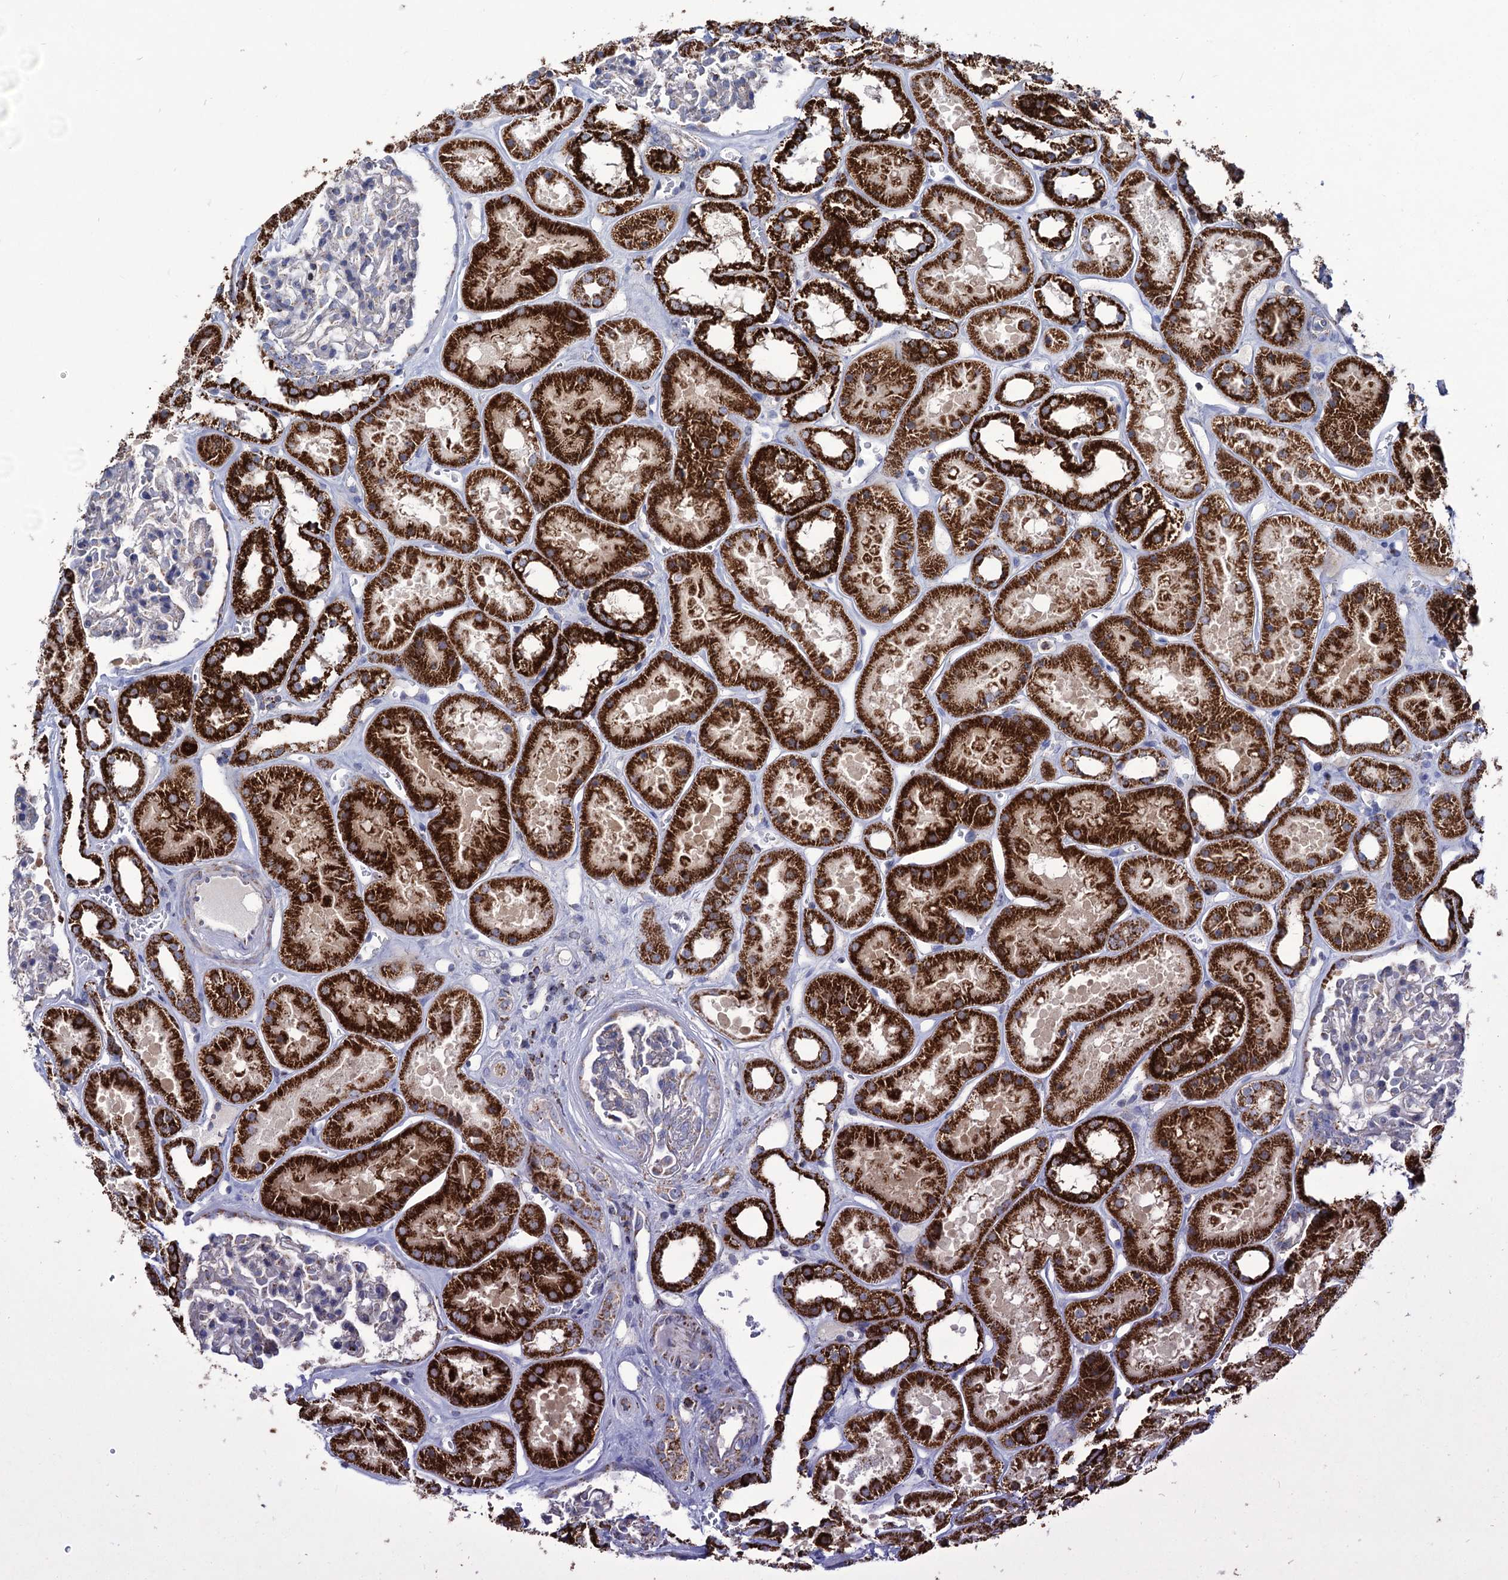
{"staining": {"intensity": "negative", "quantity": "none", "location": "none"}, "tissue": "kidney", "cell_type": "Cells in glomeruli", "image_type": "normal", "snomed": [{"axis": "morphology", "description": "Normal tissue, NOS"}, {"axis": "topography", "description": "Kidney"}], "caption": "Immunohistochemistry (IHC) of benign human kidney displays no staining in cells in glomeruli. Nuclei are stained in blue.", "gene": "ABHD10", "patient": {"sex": "female", "age": 41}}